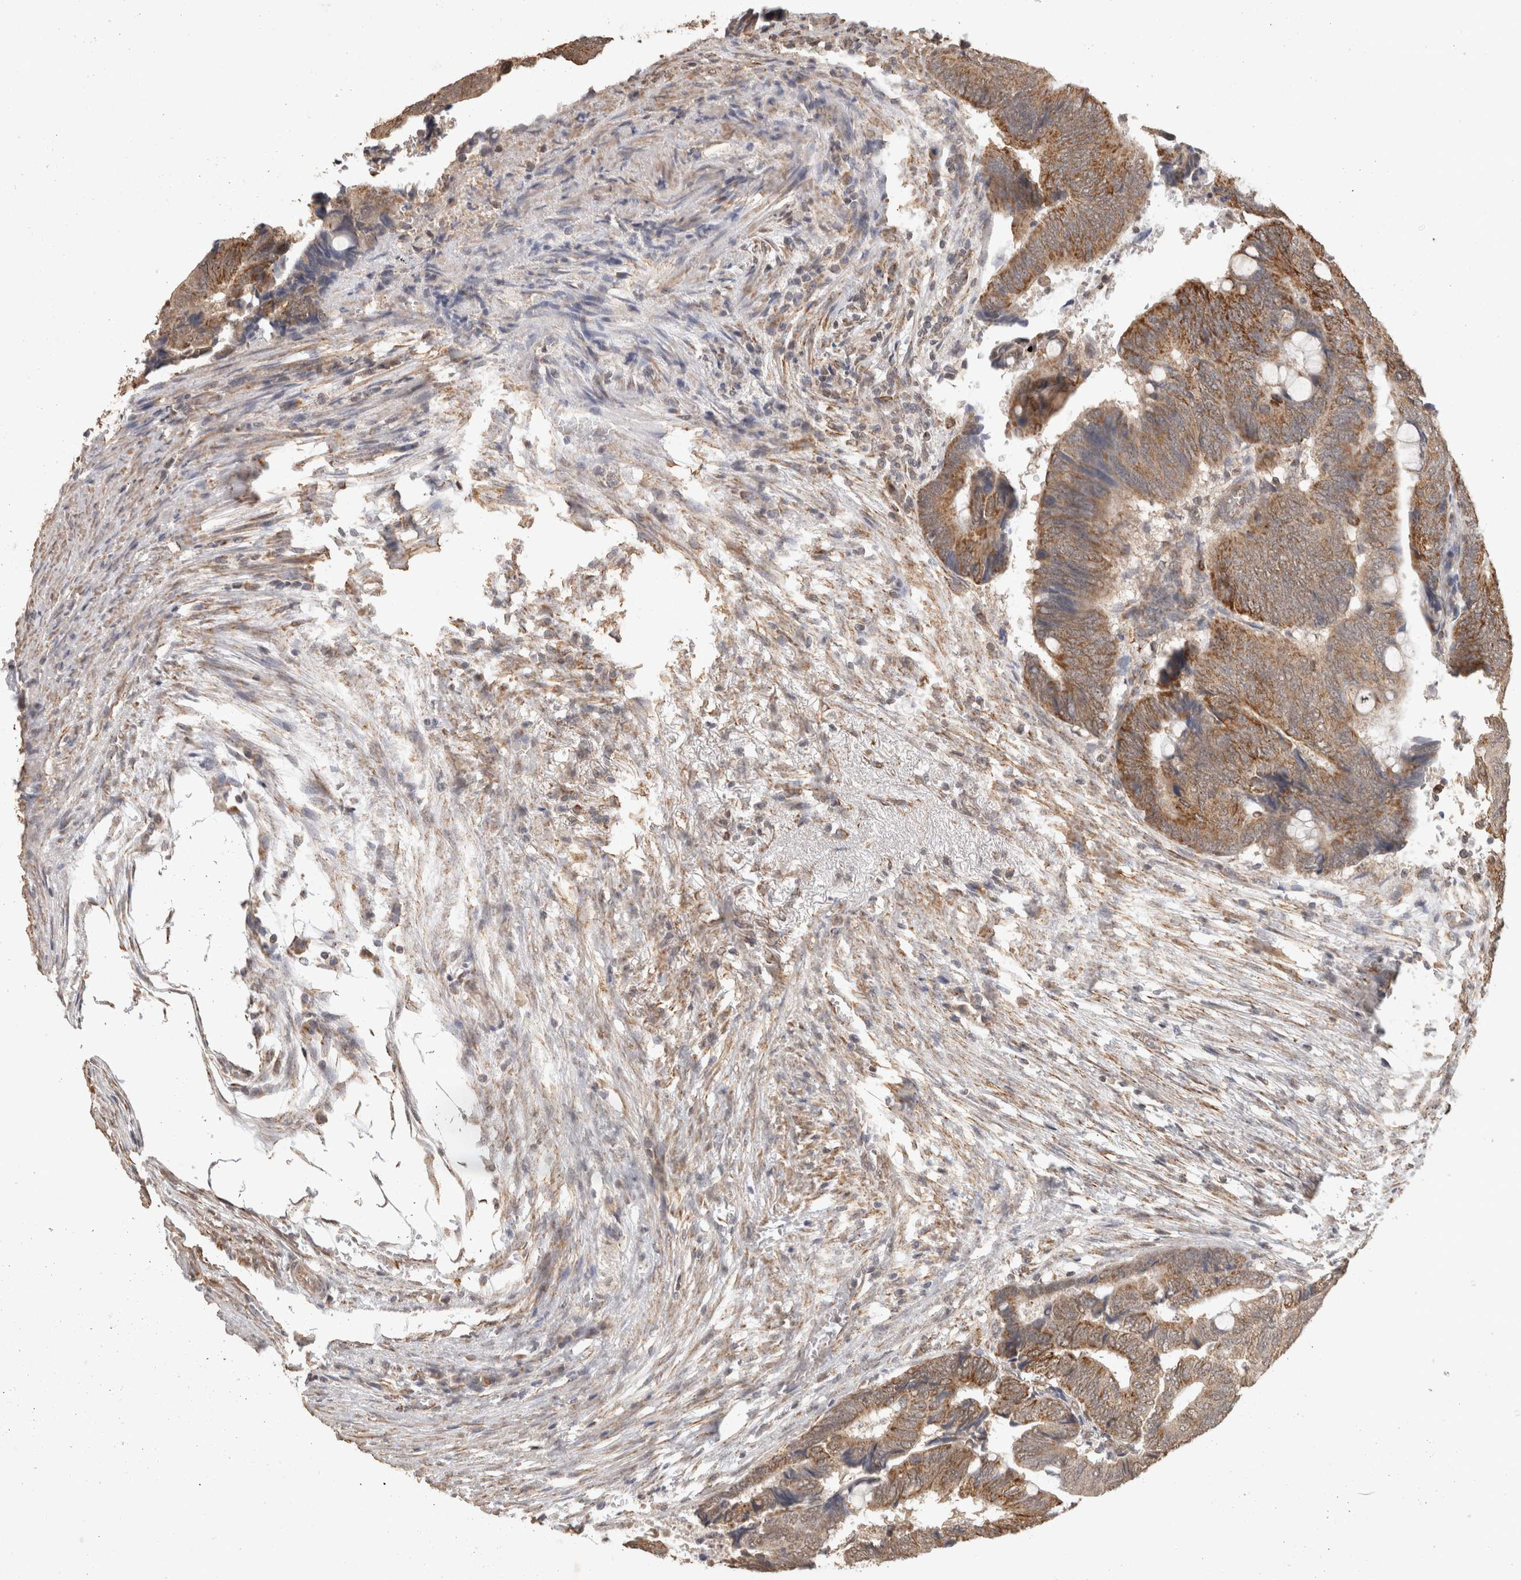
{"staining": {"intensity": "moderate", "quantity": ">75%", "location": "cytoplasmic/membranous"}, "tissue": "colorectal cancer", "cell_type": "Tumor cells", "image_type": "cancer", "snomed": [{"axis": "morphology", "description": "Normal tissue, NOS"}, {"axis": "morphology", "description": "Adenocarcinoma, NOS"}, {"axis": "topography", "description": "Rectum"}, {"axis": "topography", "description": "Peripheral nerve tissue"}], "caption": "This image demonstrates IHC staining of colorectal cancer, with medium moderate cytoplasmic/membranous staining in approximately >75% of tumor cells.", "gene": "BNIP3L", "patient": {"sex": "male", "age": 92}}